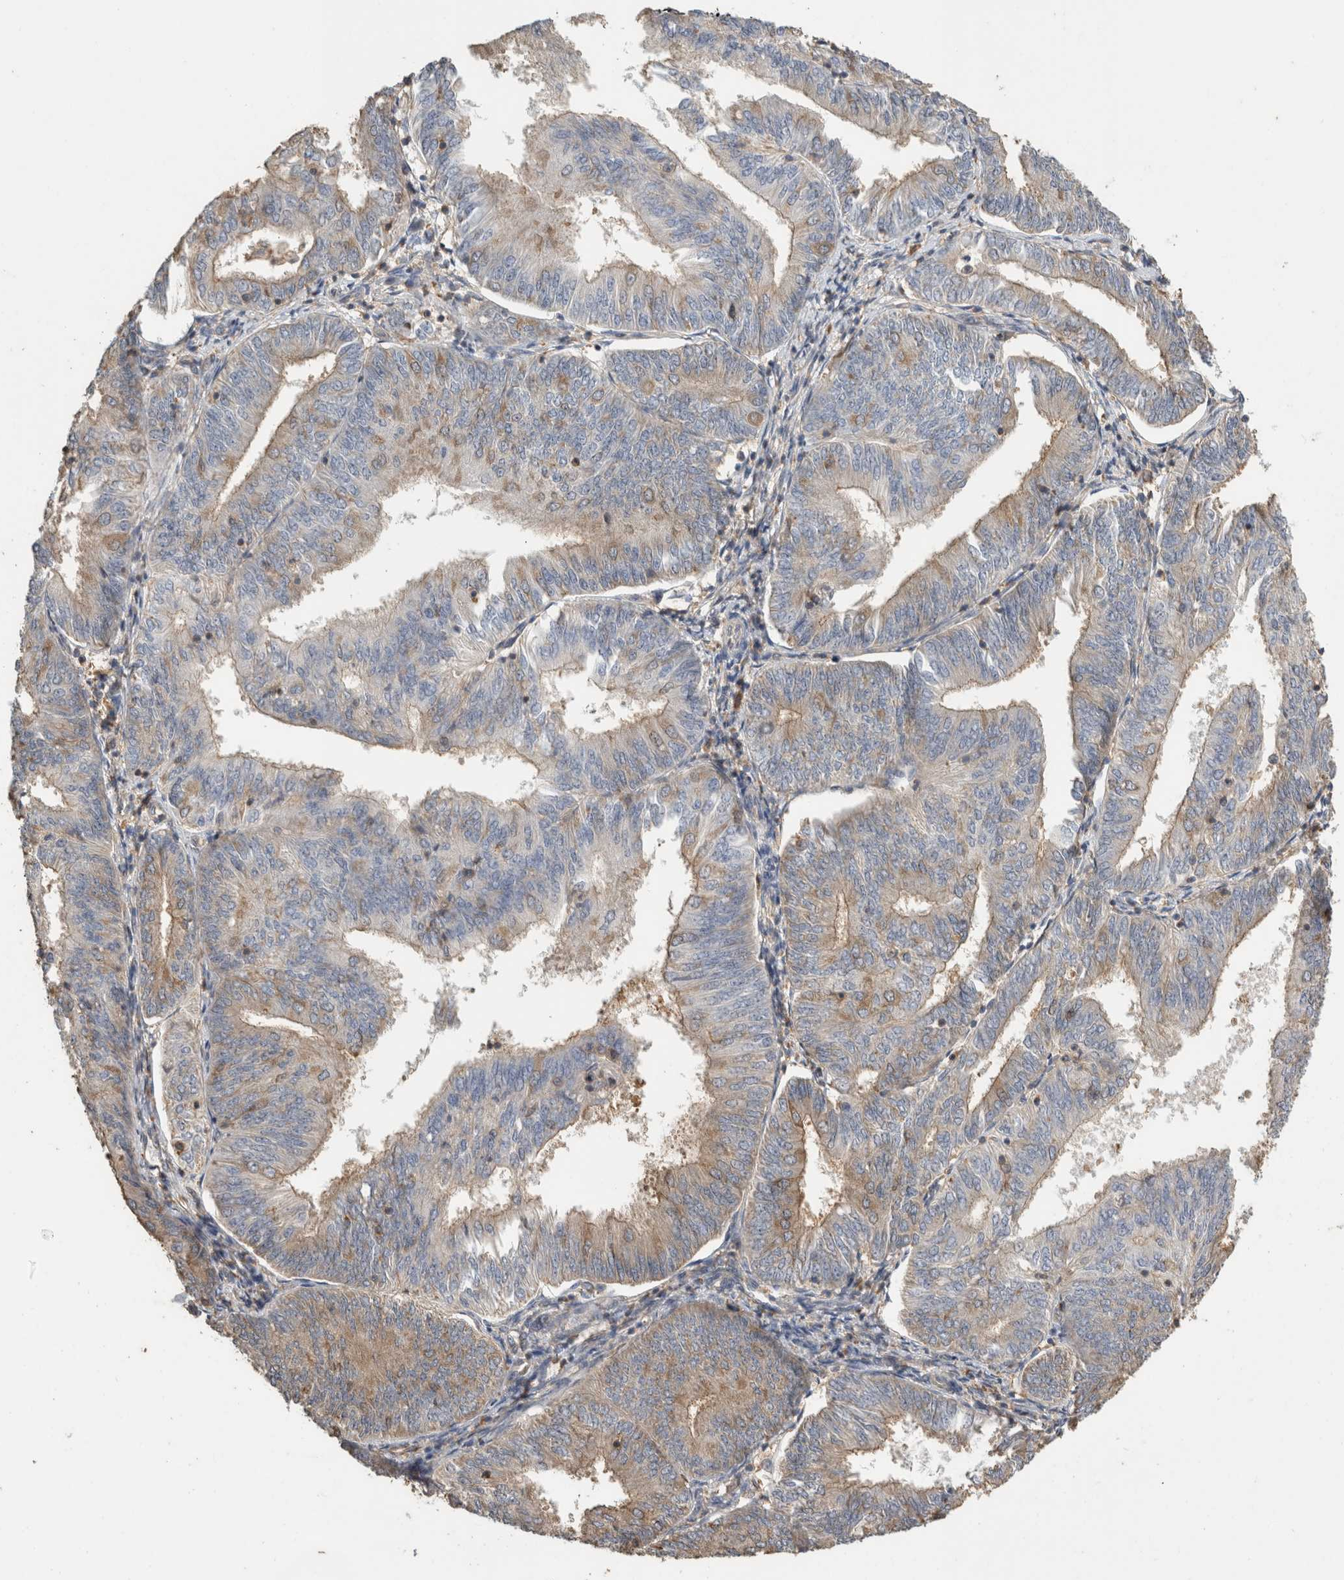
{"staining": {"intensity": "weak", "quantity": "25%-75%", "location": "cytoplasmic/membranous"}, "tissue": "endometrial cancer", "cell_type": "Tumor cells", "image_type": "cancer", "snomed": [{"axis": "morphology", "description": "Adenocarcinoma, NOS"}, {"axis": "topography", "description": "Endometrium"}], "caption": "This image displays immunohistochemistry staining of human endometrial adenocarcinoma, with low weak cytoplasmic/membranous expression in about 25%-75% of tumor cells.", "gene": "EIF4G3", "patient": {"sex": "female", "age": 58}}